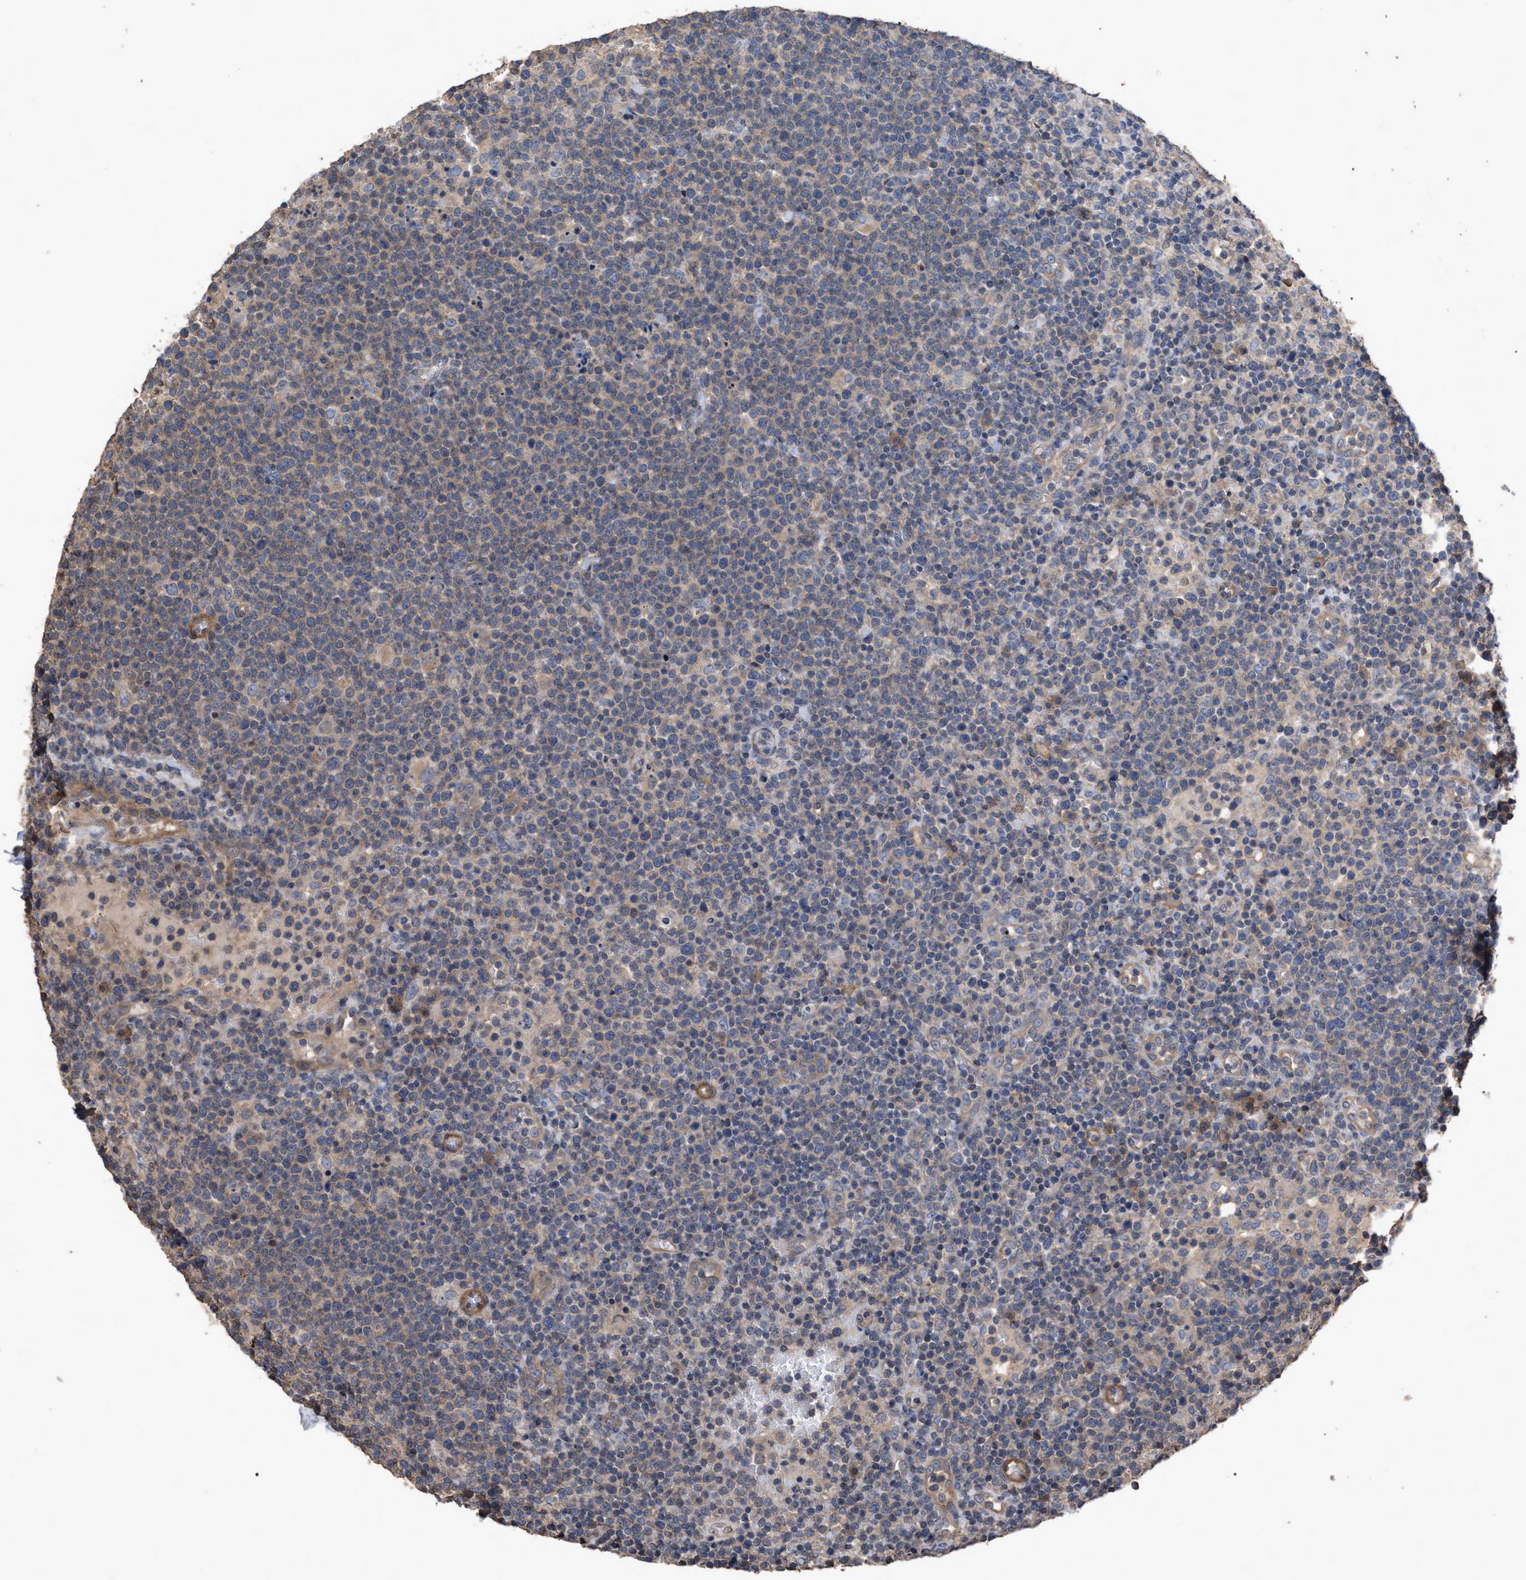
{"staining": {"intensity": "weak", "quantity": ">75%", "location": "cytoplasmic/membranous"}, "tissue": "lymphoma", "cell_type": "Tumor cells", "image_type": "cancer", "snomed": [{"axis": "morphology", "description": "Malignant lymphoma, non-Hodgkin's type, High grade"}, {"axis": "topography", "description": "Lymph node"}], "caption": "An IHC histopathology image of tumor tissue is shown. Protein staining in brown highlights weak cytoplasmic/membranous positivity in high-grade malignant lymphoma, non-Hodgkin's type within tumor cells. Immunohistochemistry stains the protein of interest in brown and the nuclei are stained blue.", "gene": "BTN2A1", "patient": {"sex": "male", "age": 61}}